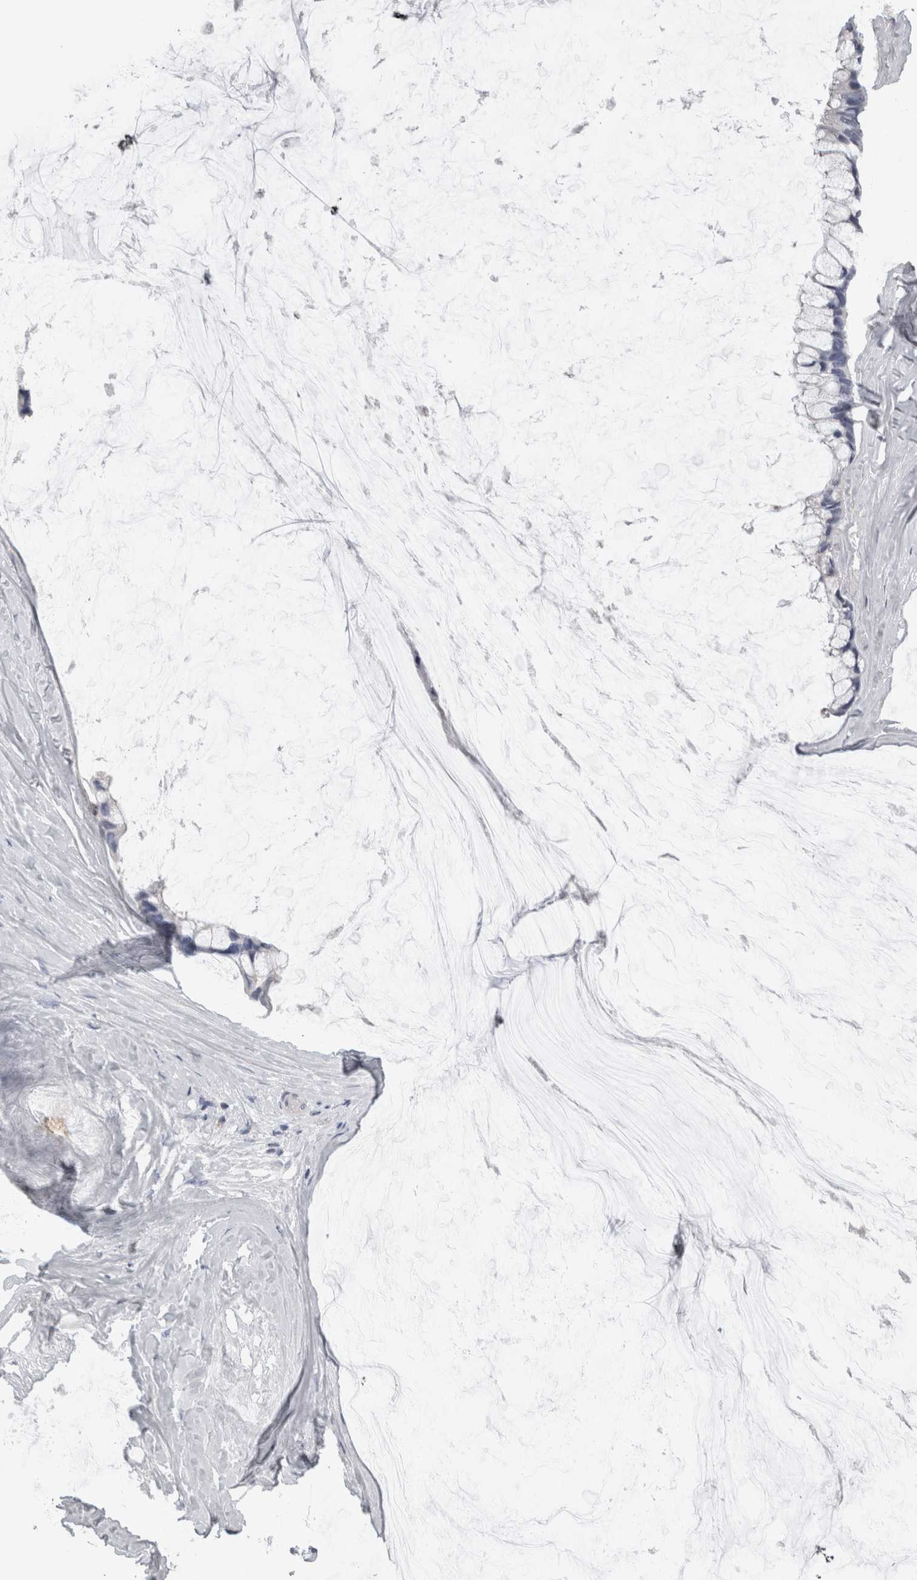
{"staining": {"intensity": "negative", "quantity": "none", "location": "none"}, "tissue": "ovarian cancer", "cell_type": "Tumor cells", "image_type": "cancer", "snomed": [{"axis": "morphology", "description": "Cystadenocarcinoma, mucinous, NOS"}, {"axis": "topography", "description": "Ovary"}], "caption": "A histopathology image of mucinous cystadenocarcinoma (ovarian) stained for a protein demonstrates no brown staining in tumor cells.", "gene": "TCAP", "patient": {"sex": "female", "age": 39}}